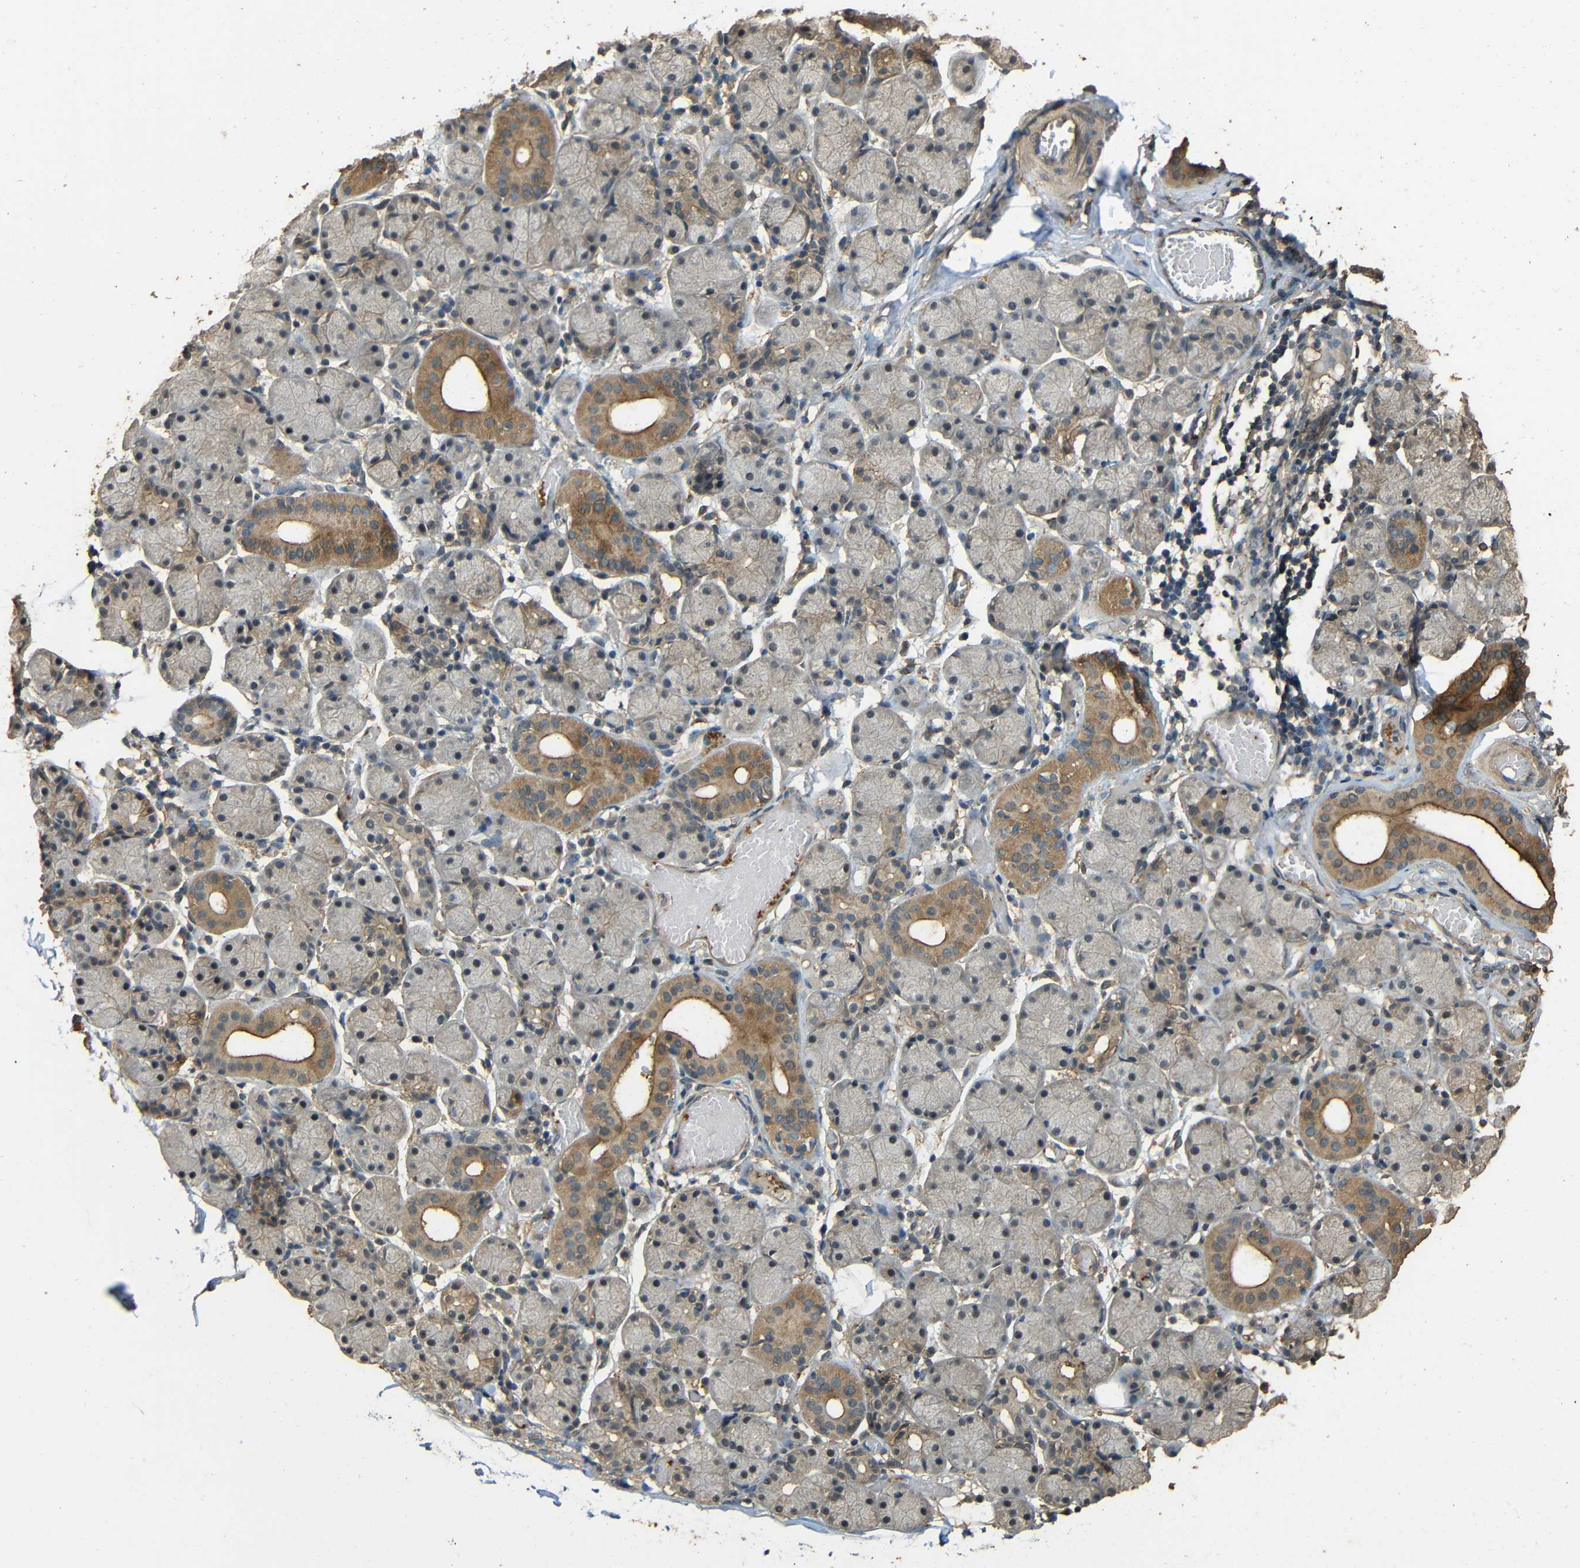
{"staining": {"intensity": "moderate", "quantity": "25%-75%", "location": "cytoplasmic/membranous"}, "tissue": "salivary gland", "cell_type": "Glandular cells", "image_type": "normal", "snomed": [{"axis": "morphology", "description": "Normal tissue, NOS"}, {"axis": "topography", "description": "Salivary gland"}], "caption": "This is an image of immunohistochemistry staining of normal salivary gland, which shows moderate positivity in the cytoplasmic/membranous of glandular cells.", "gene": "PDE5A", "patient": {"sex": "female", "age": 24}}